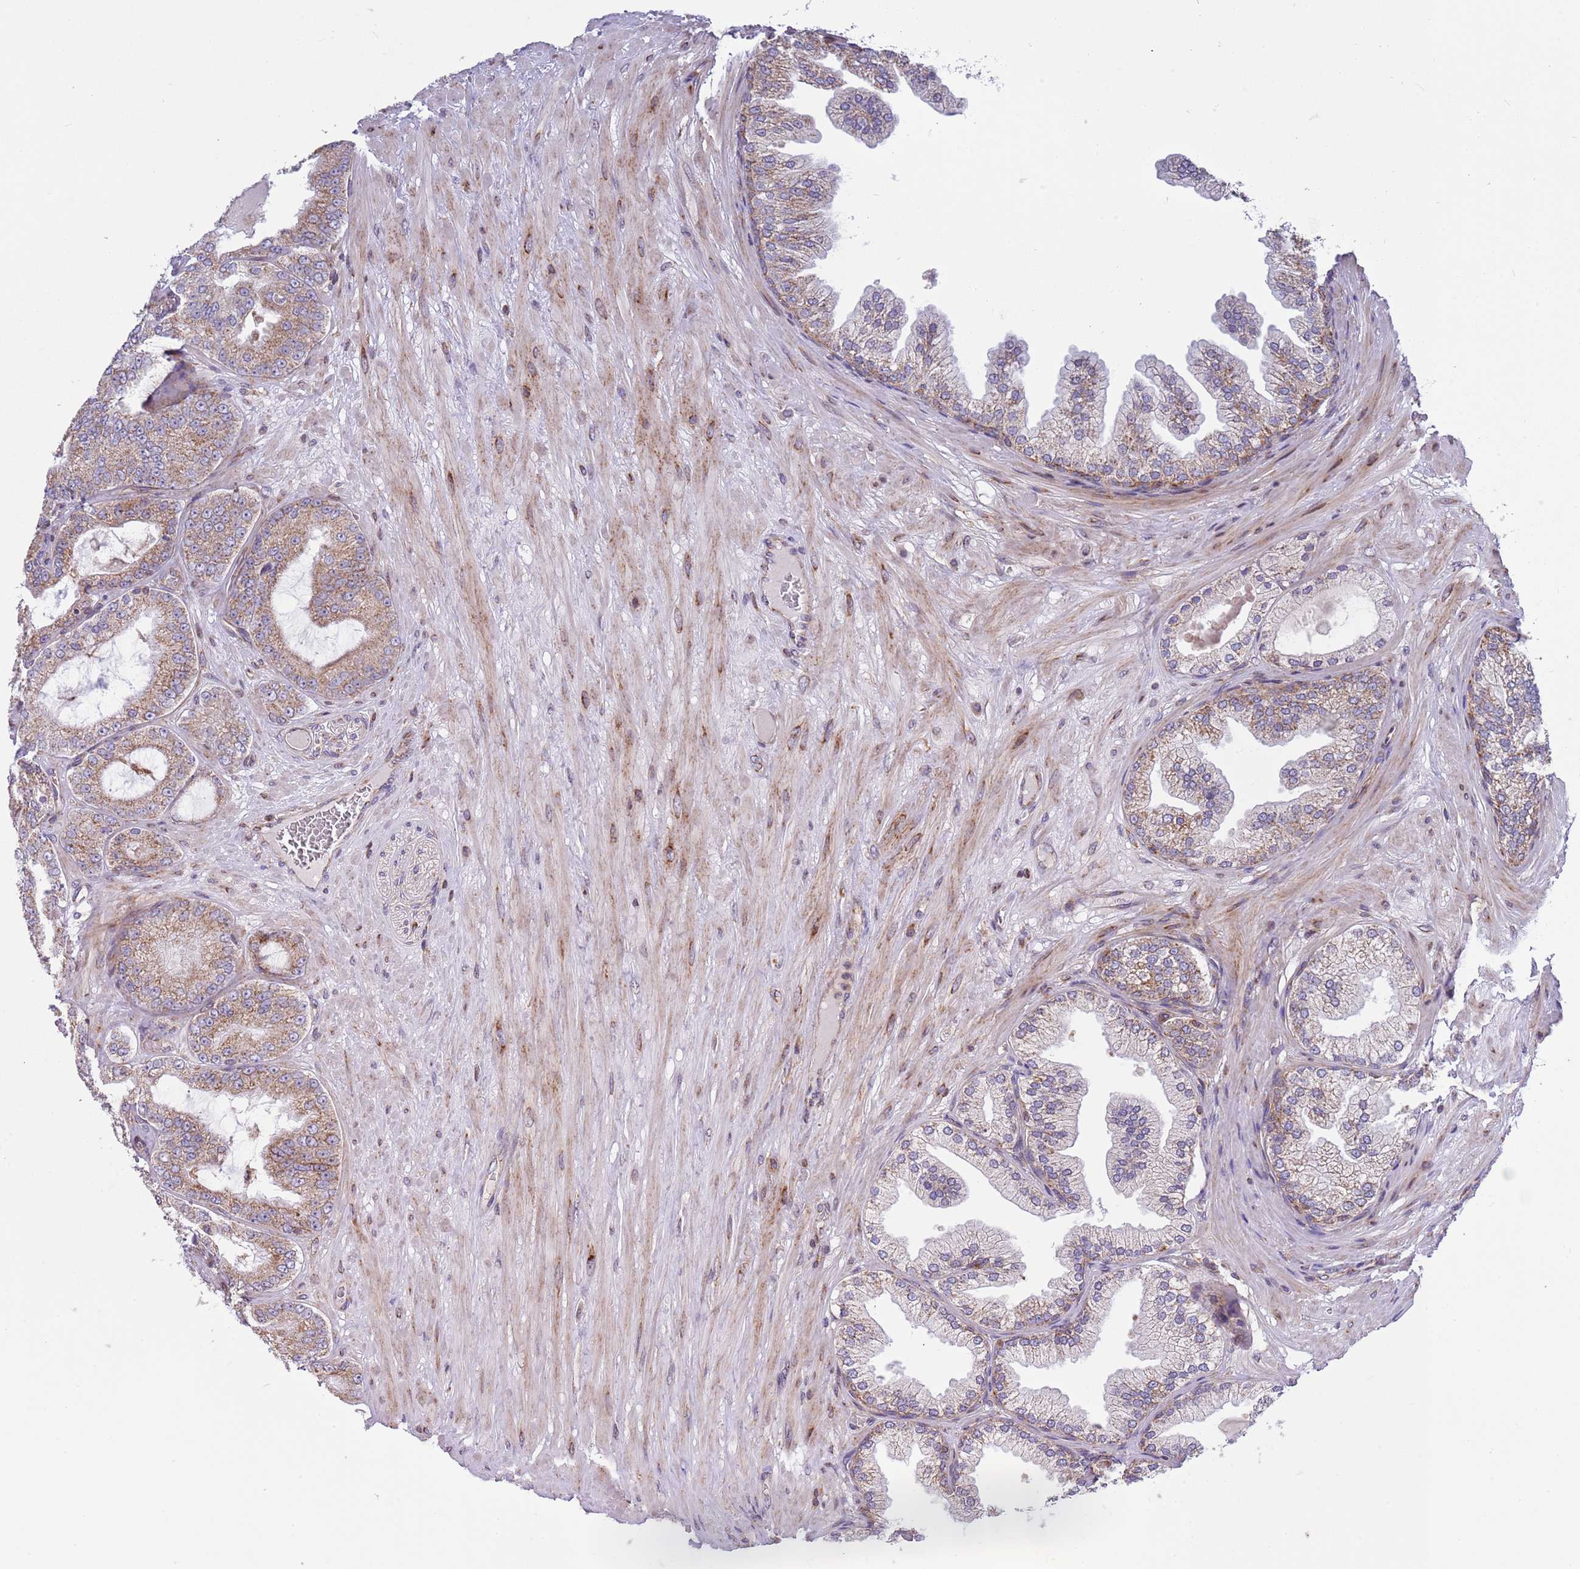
{"staining": {"intensity": "moderate", "quantity": ">75%", "location": "cytoplasmic/membranous"}, "tissue": "prostate cancer", "cell_type": "Tumor cells", "image_type": "cancer", "snomed": [{"axis": "morphology", "description": "Adenocarcinoma, Low grade"}, {"axis": "topography", "description": "Prostate"}], "caption": "IHC of human adenocarcinoma (low-grade) (prostate) reveals medium levels of moderate cytoplasmic/membranous expression in about >75% of tumor cells. The protein is stained brown, and the nuclei are stained in blue (DAB (3,3'-diaminobenzidine) IHC with brightfield microscopy, high magnification).", "gene": "IRS4", "patient": {"sex": "male", "age": 63}}